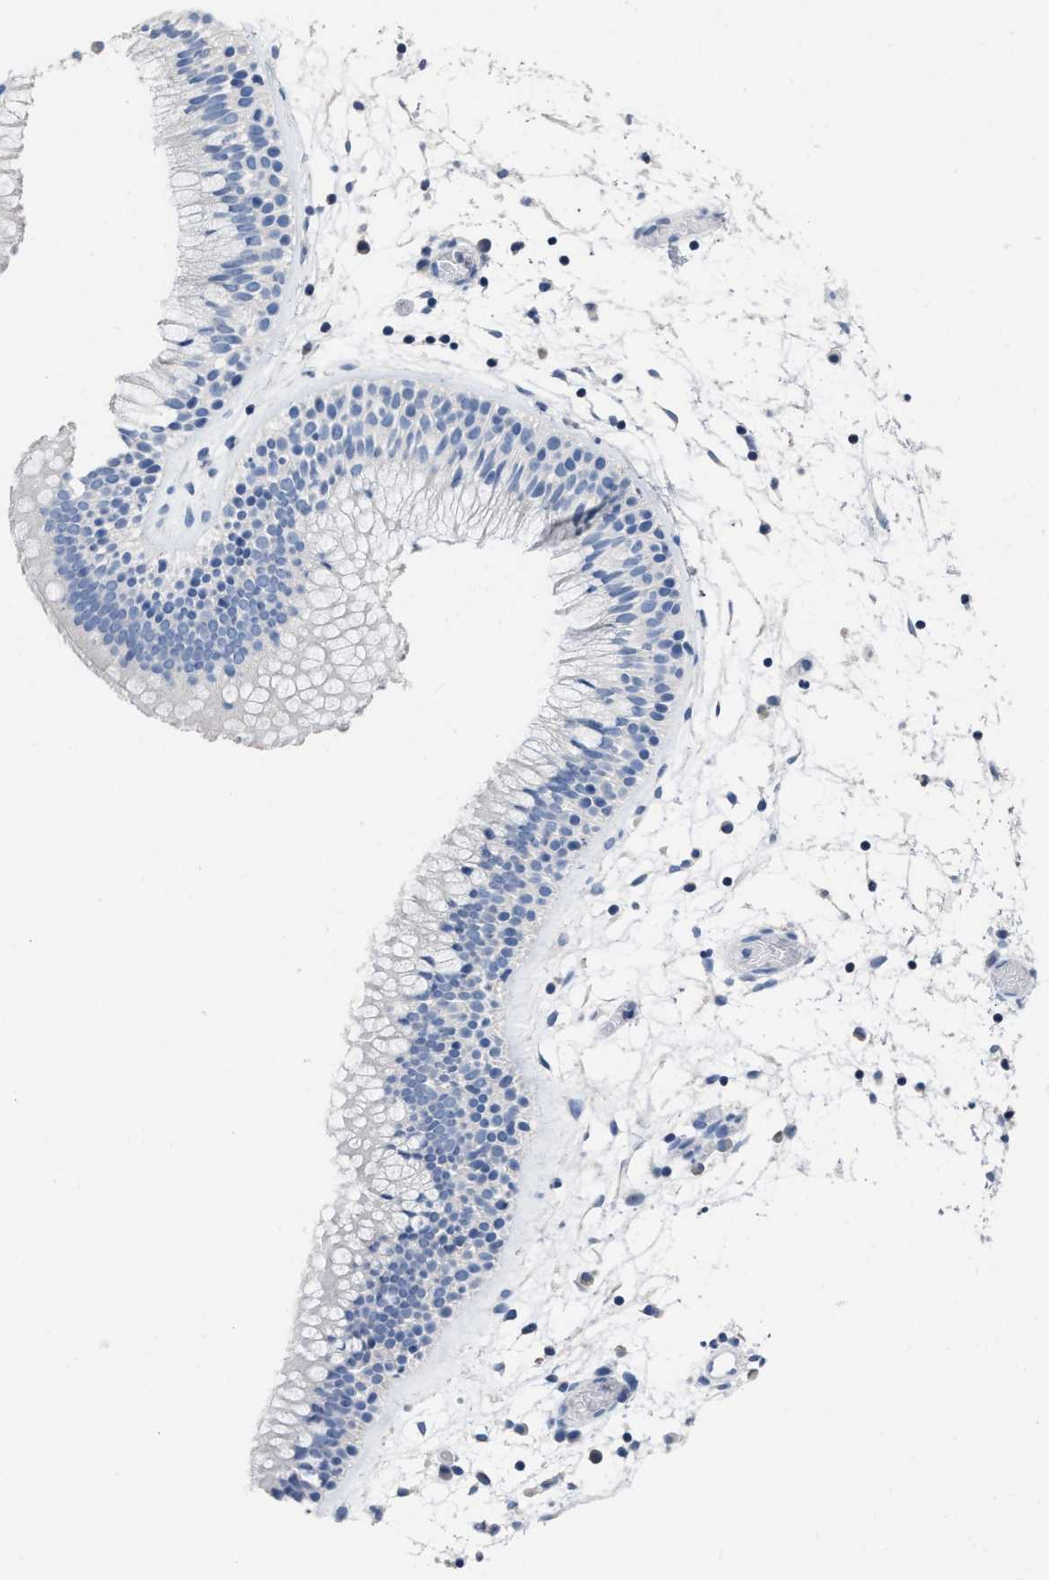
{"staining": {"intensity": "negative", "quantity": "none", "location": "none"}, "tissue": "nasopharynx", "cell_type": "Respiratory epithelial cells", "image_type": "normal", "snomed": [{"axis": "morphology", "description": "Normal tissue, NOS"}, {"axis": "morphology", "description": "Inflammation, NOS"}, {"axis": "topography", "description": "Nasopharynx"}], "caption": "This micrograph is of normal nasopharynx stained with immunohistochemistry to label a protein in brown with the nuclei are counter-stained blue. There is no staining in respiratory epithelial cells.", "gene": "CEACAM5", "patient": {"sex": "male", "age": 48}}